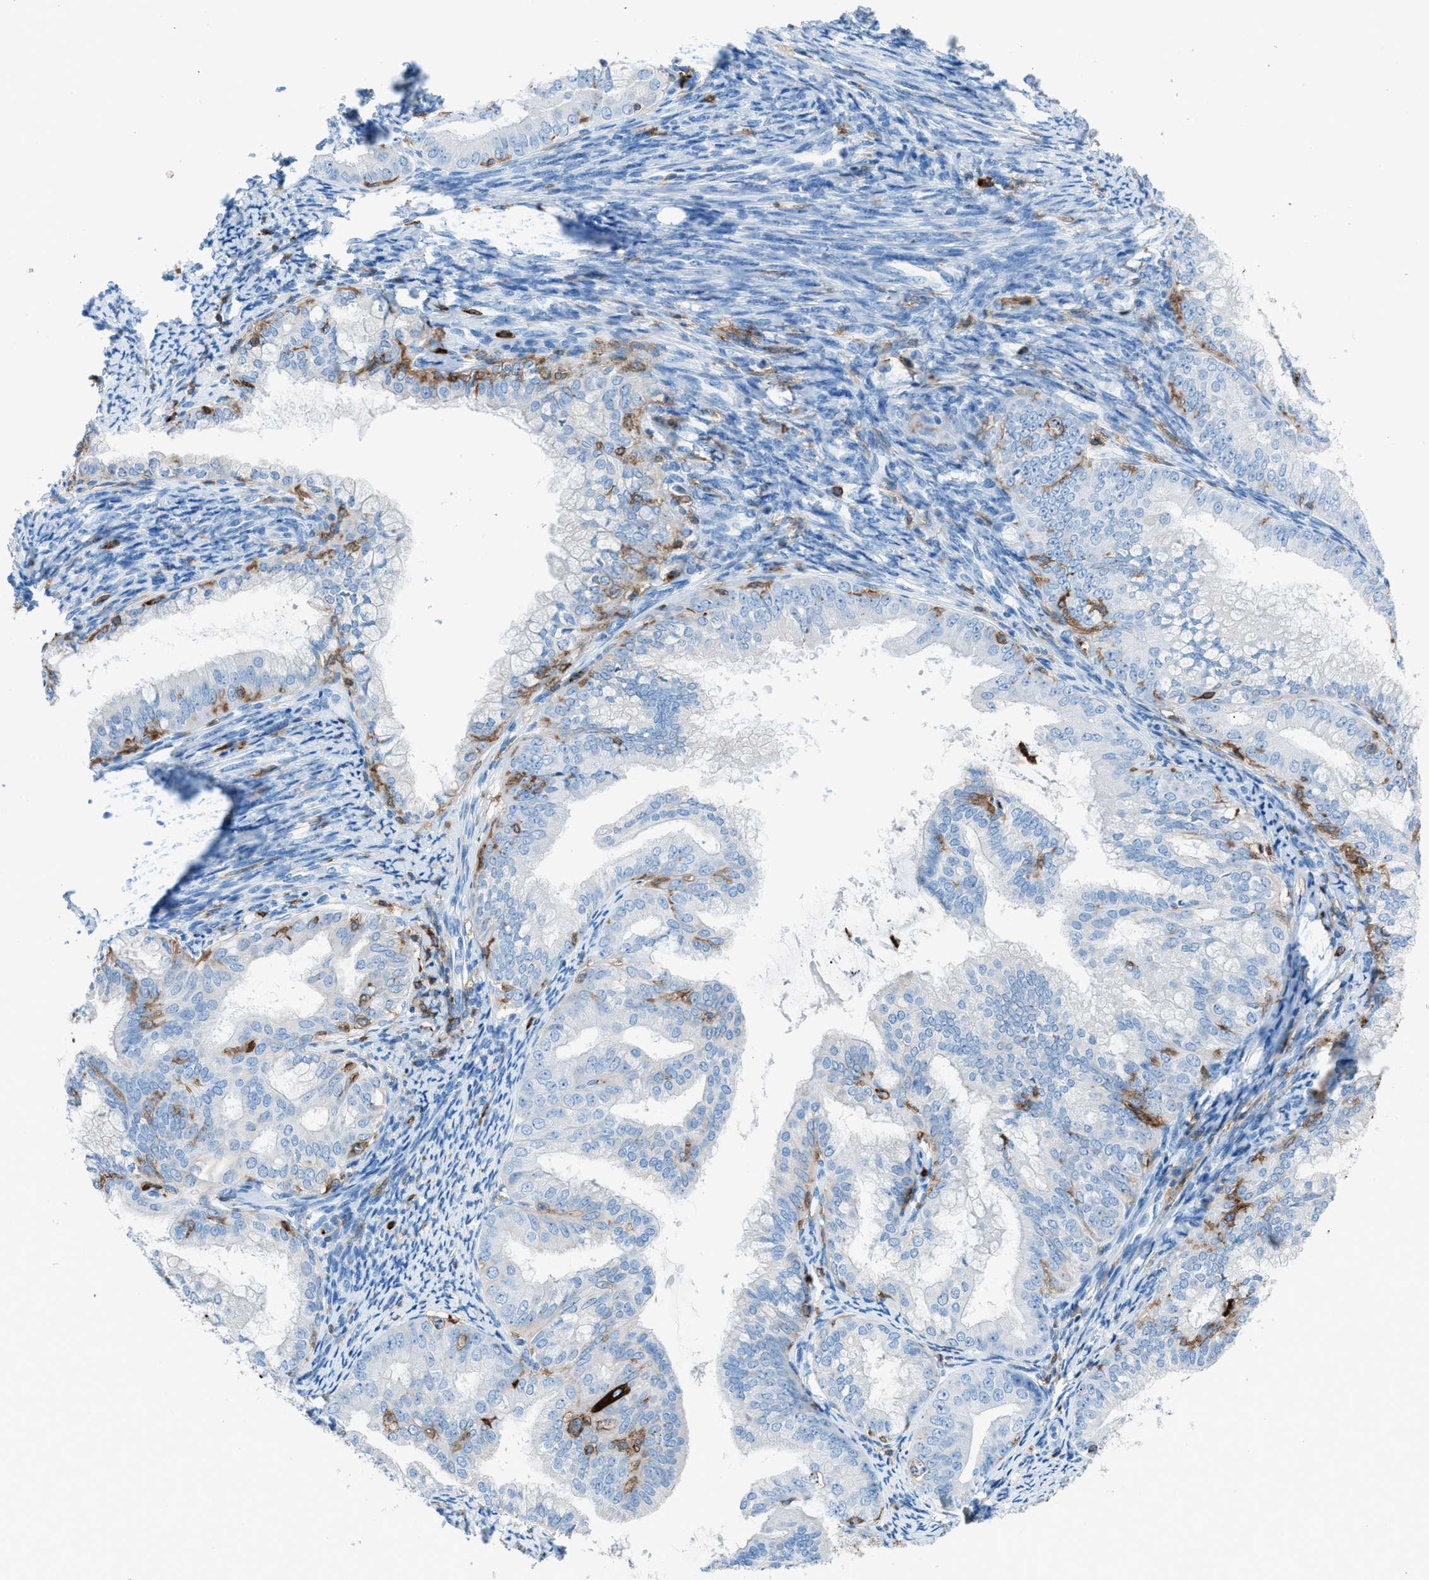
{"staining": {"intensity": "negative", "quantity": "none", "location": "none"}, "tissue": "endometrial cancer", "cell_type": "Tumor cells", "image_type": "cancer", "snomed": [{"axis": "morphology", "description": "Adenocarcinoma, NOS"}, {"axis": "topography", "description": "Endometrium"}], "caption": "Protein analysis of adenocarcinoma (endometrial) shows no significant staining in tumor cells. (Stains: DAB (3,3'-diaminobenzidine) IHC with hematoxylin counter stain, Microscopy: brightfield microscopy at high magnification).", "gene": "ITGB2", "patient": {"sex": "female", "age": 63}}